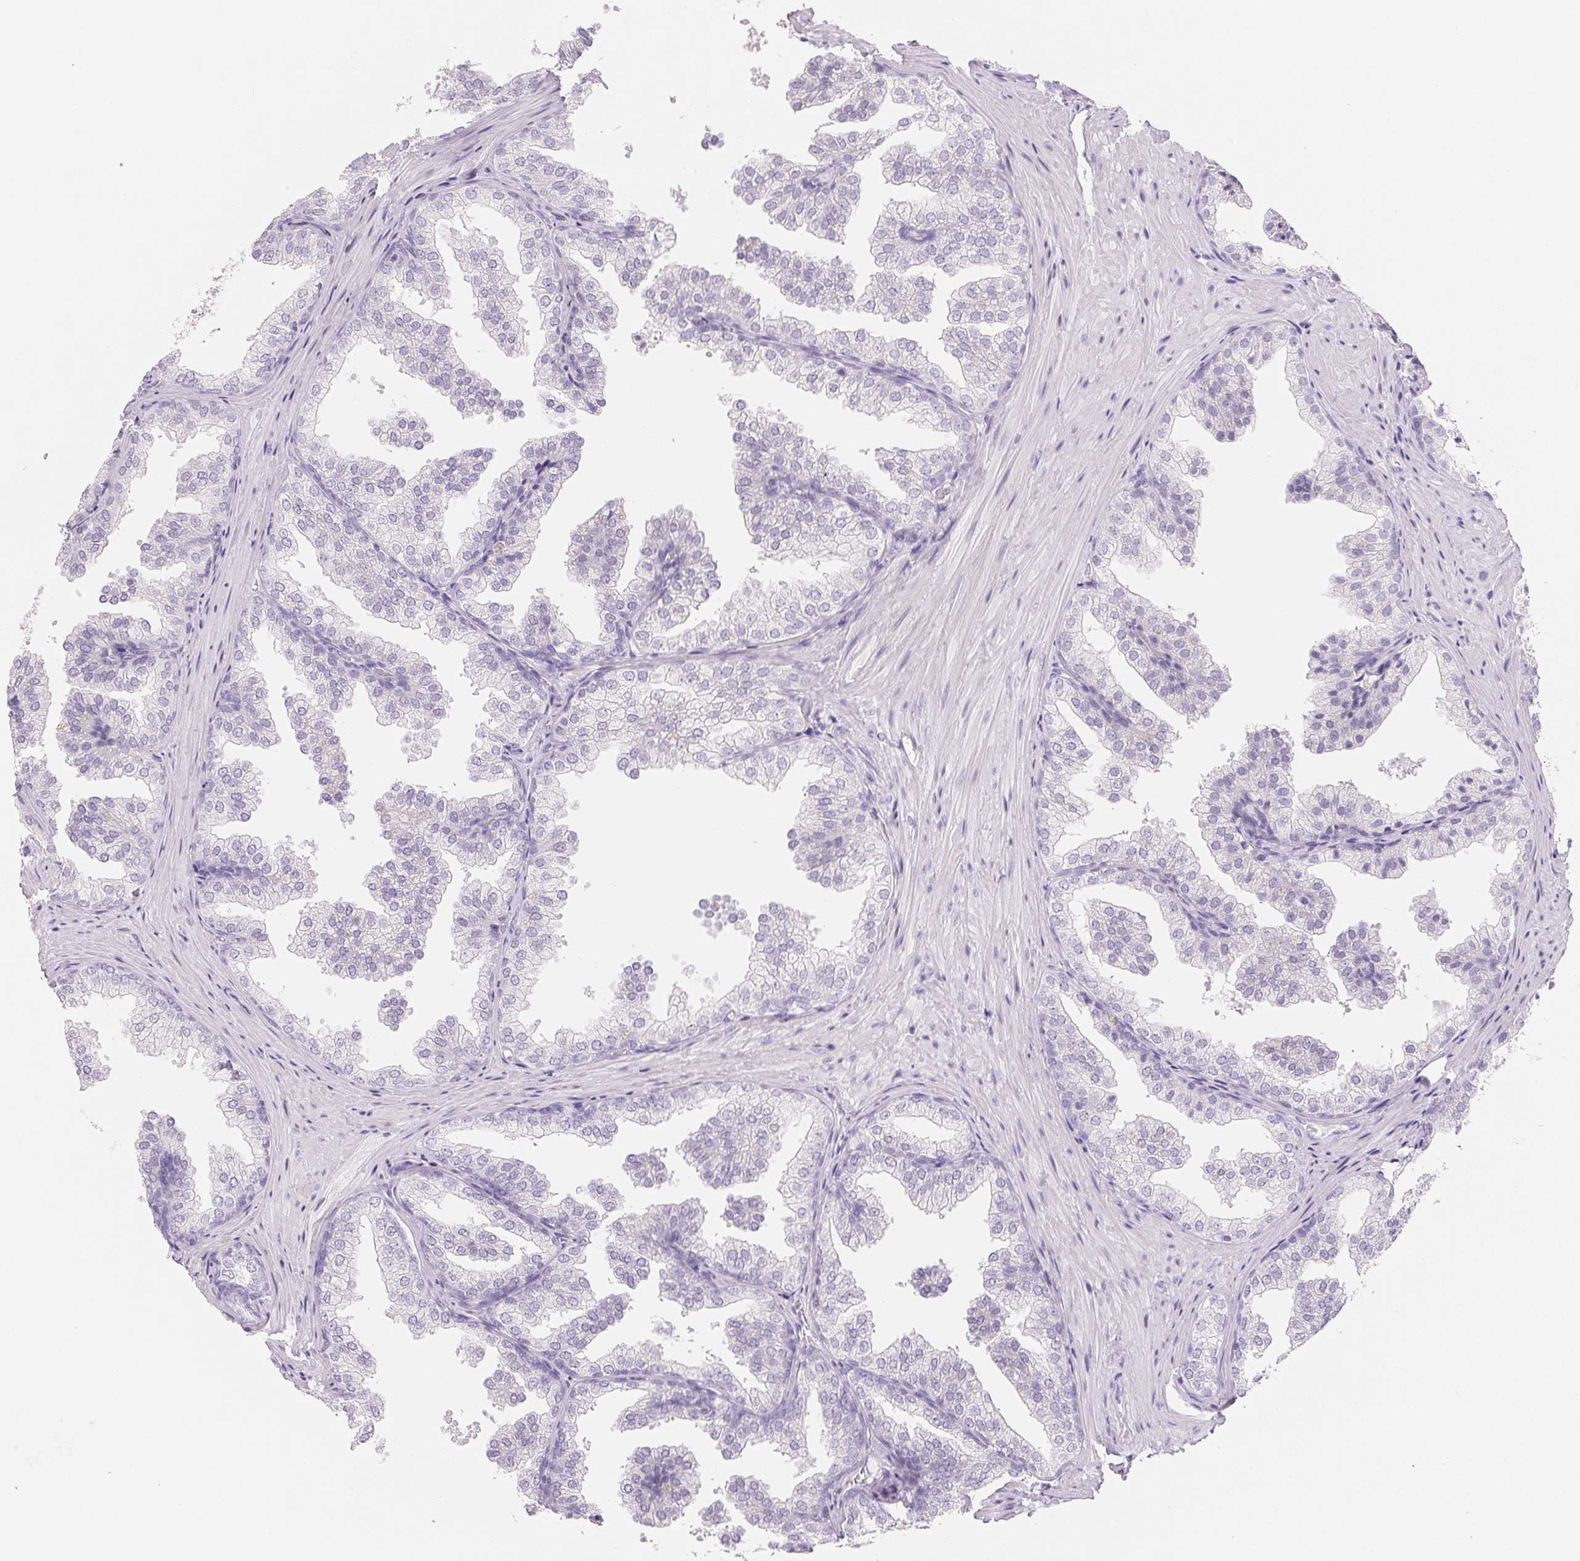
{"staining": {"intensity": "negative", "quantity": "none", "location": "none"}, "tissue": "prostate", "cell_type": "Glandular cells", "image_type": "normal", "snomed": [{"axis": "morphology", "description": "Normal tissue, NOS"}, {"axis": "topography", "description": "Prostate"}], "caption": "The histopathology image reveals no significant expression in glandular cells of prostate. Nuclei are stained in blue.", "gene": "SPACA5B", "patient": {"sex": "male", "age": 37}}